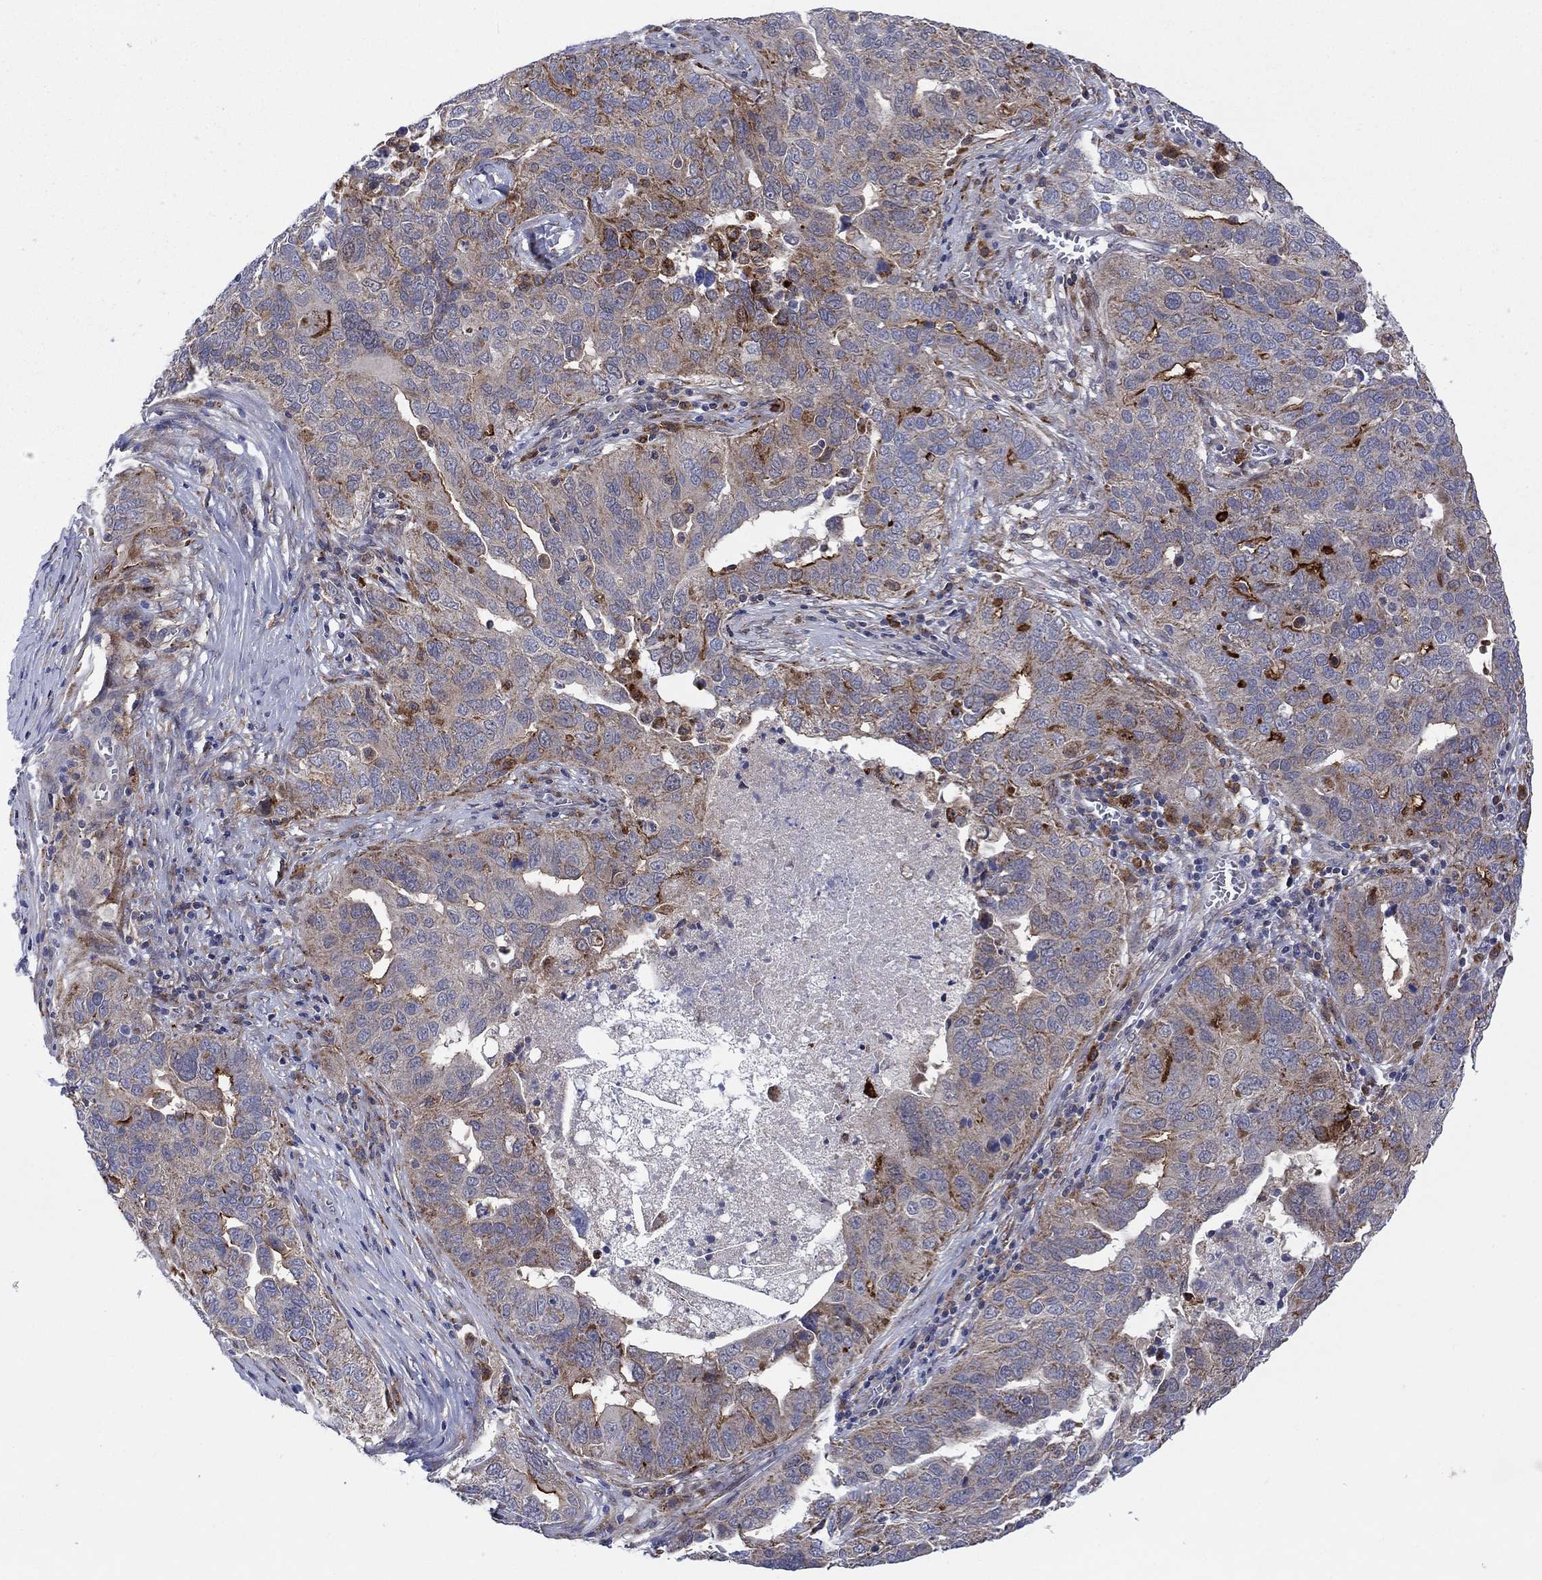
{"staining": {"intensity": "moderate", "quantity": ">75%", "location": "cytoplasmic/membranous"}, "tissue": "ovarian cancer", "cell_type": "Tumor cells", "image_type": "cancer", "snomed": [{"axis": "morphology", "description": "Carcinoma, endometroid"}, {"axis": "topography", "description": "Soft tissue"}, {"axis": "topography", "description": "Ovary"}], "caption": "Ovarian cancer stained with DAB (3,3'-diaminobenzidine) IHC reveals medium levels of moderate cytoplasmic/membranous staining in approximately >75% of tumor cells.", "gene": "SLC35F2", "patient": {"sex": "female", "age": 52}}